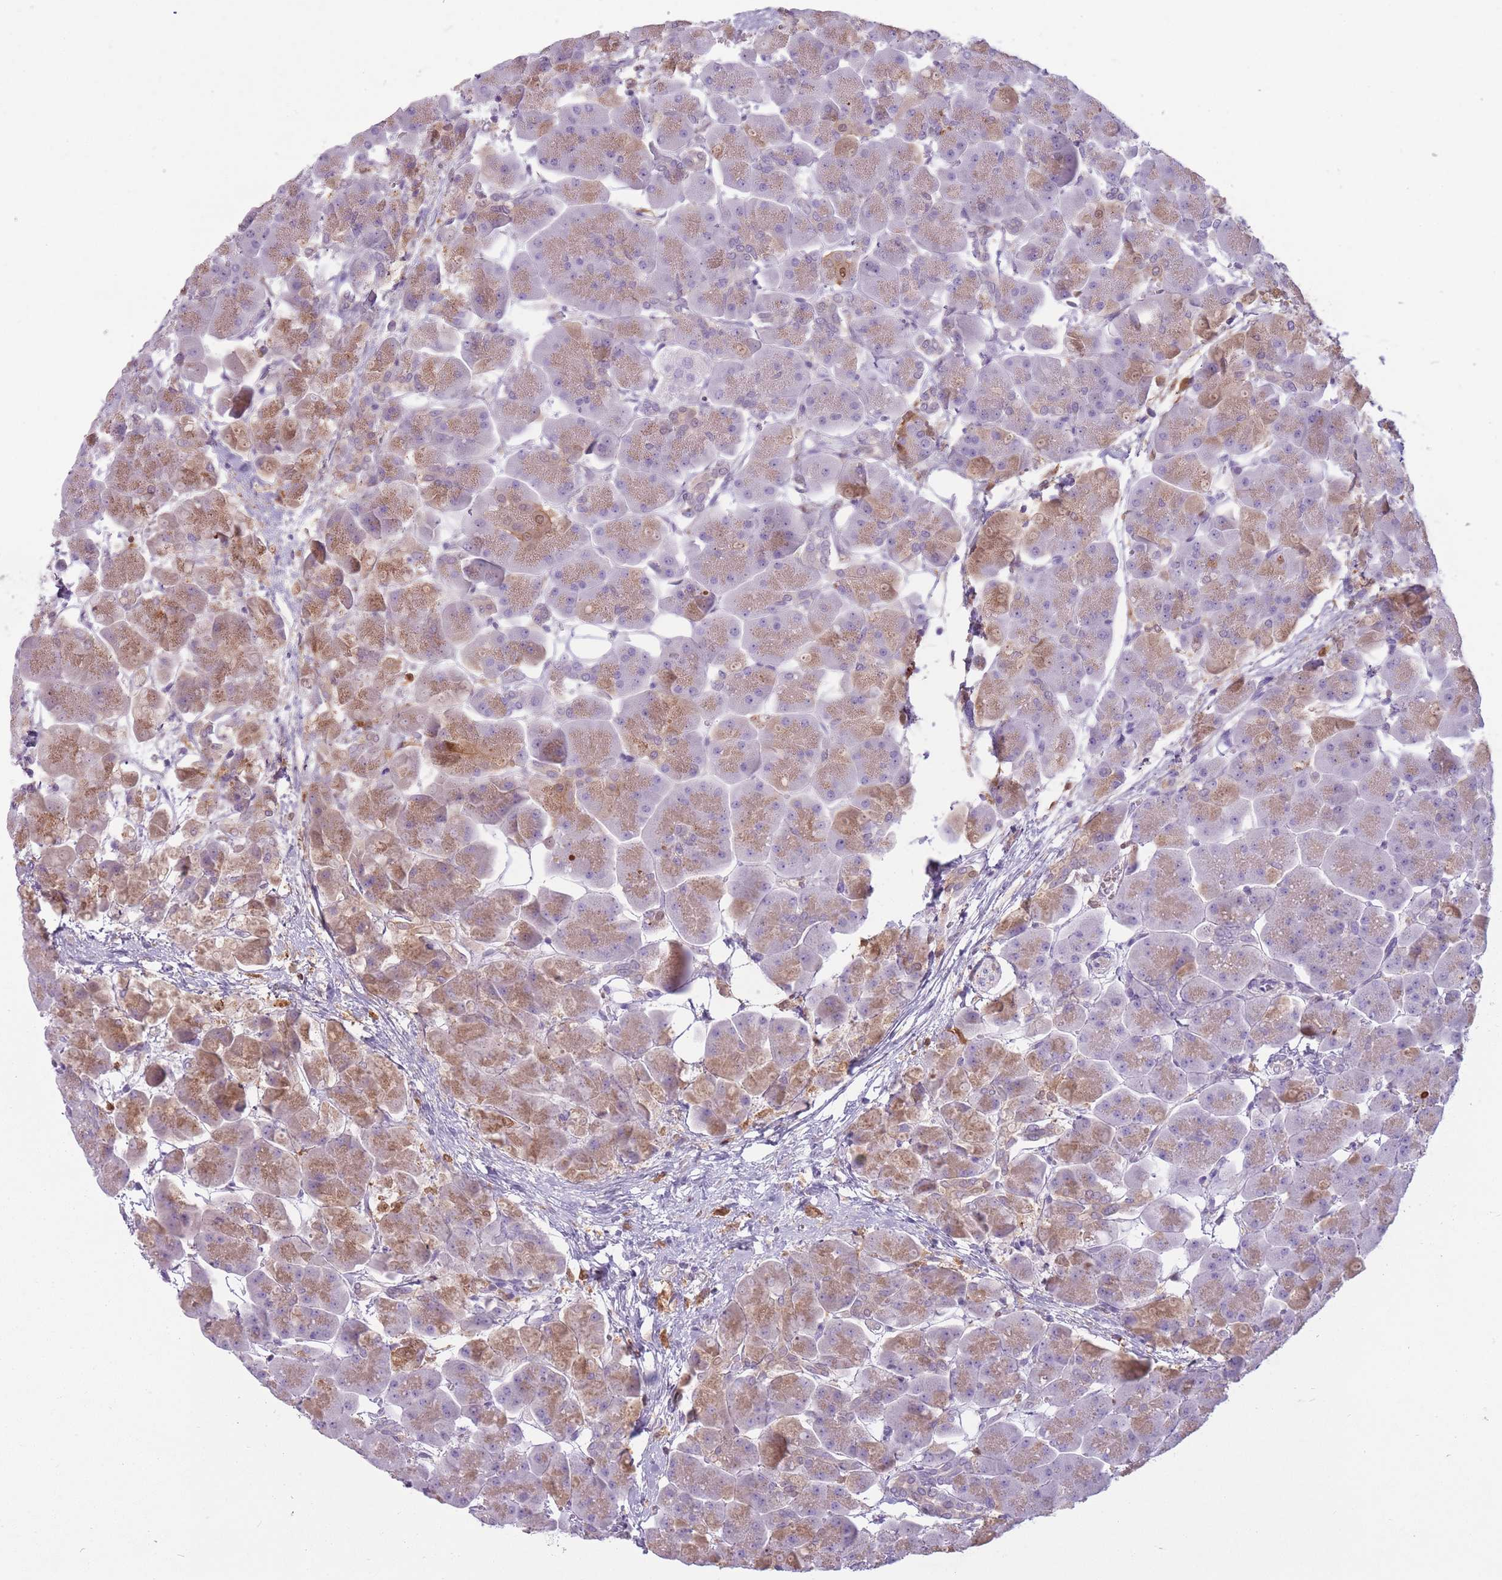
{"staining": {"intensity": "moderate", "quantity": "25%-75%", "location": "cytoplasmic/membranous"}, "tissue": "pancreas", "cell_type": "Exocrine glandular cells", "image_type": "normal", "snomed": [{"axis": "morphology", "description": "Normal tissue, NOS"}, {"axis": "topography", "description": "Pancreas"}], "caption": "This is a histology image of immunohistochemistry staining of normal pancreas, which shows moderate expression in the cytoplasmic/membranous of exocrine glandular cells.", "gene": "LGALS9B", "patient": {"sex": "male", "age": 66}}